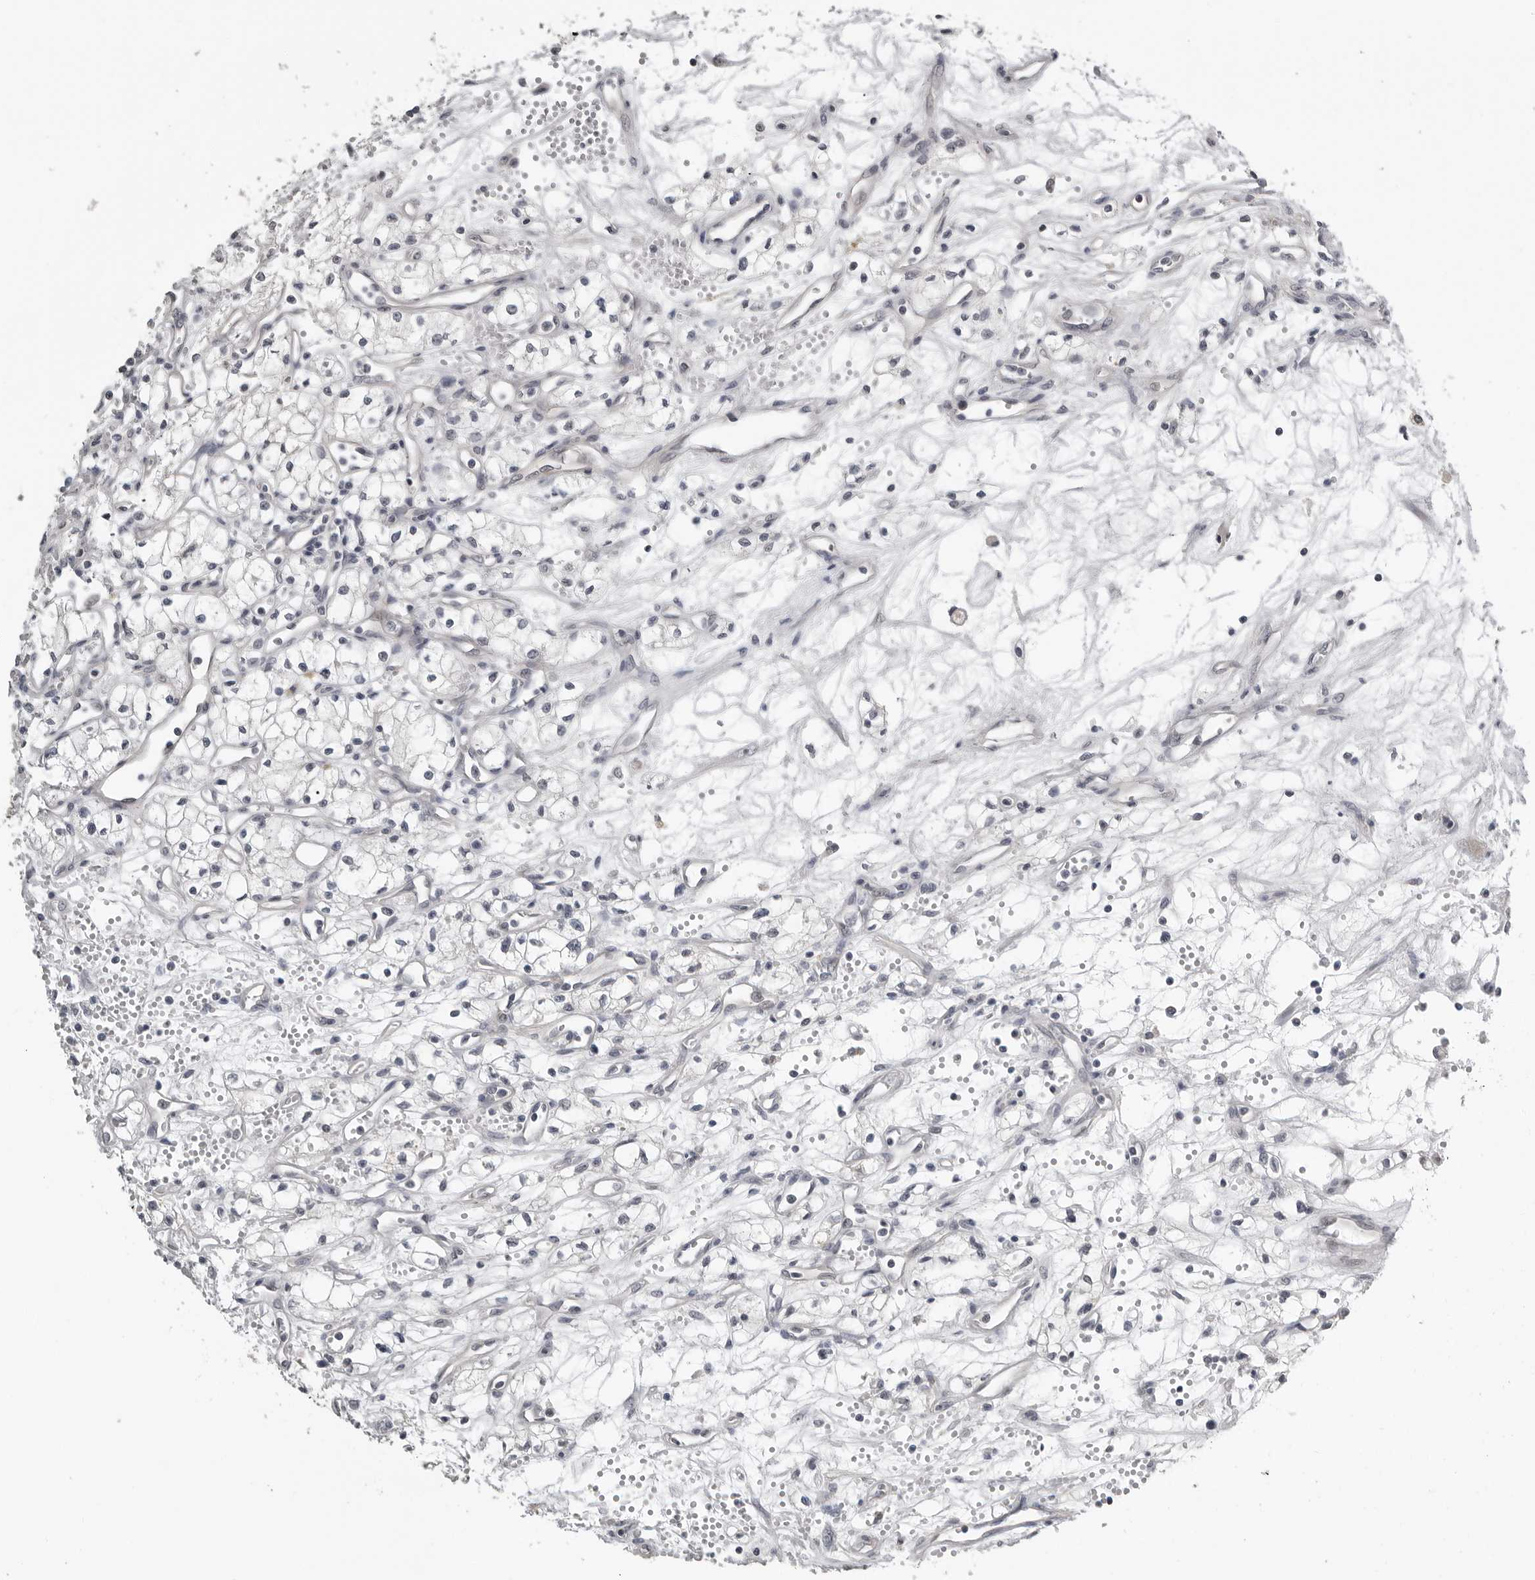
{"staining": {"intensity": "negative", "quantity": "none", "location": "none"}, "tissue": "renal cancer", "cell_type": "Tumor cells", "image_type": "cancer", "snomed": [{"axis": "morphology", "description": "Adenocarcinoma, NOS"}, {"axis": "topography", "description": "Kidney"}], "caption": "This is an immunohistochemistry (IHC) image of renal cancer (adenocarcinoma). There is no positivity in tumor cells.", "gene": "PRRX2", "patient": {"sex": "male", "age": 59}}